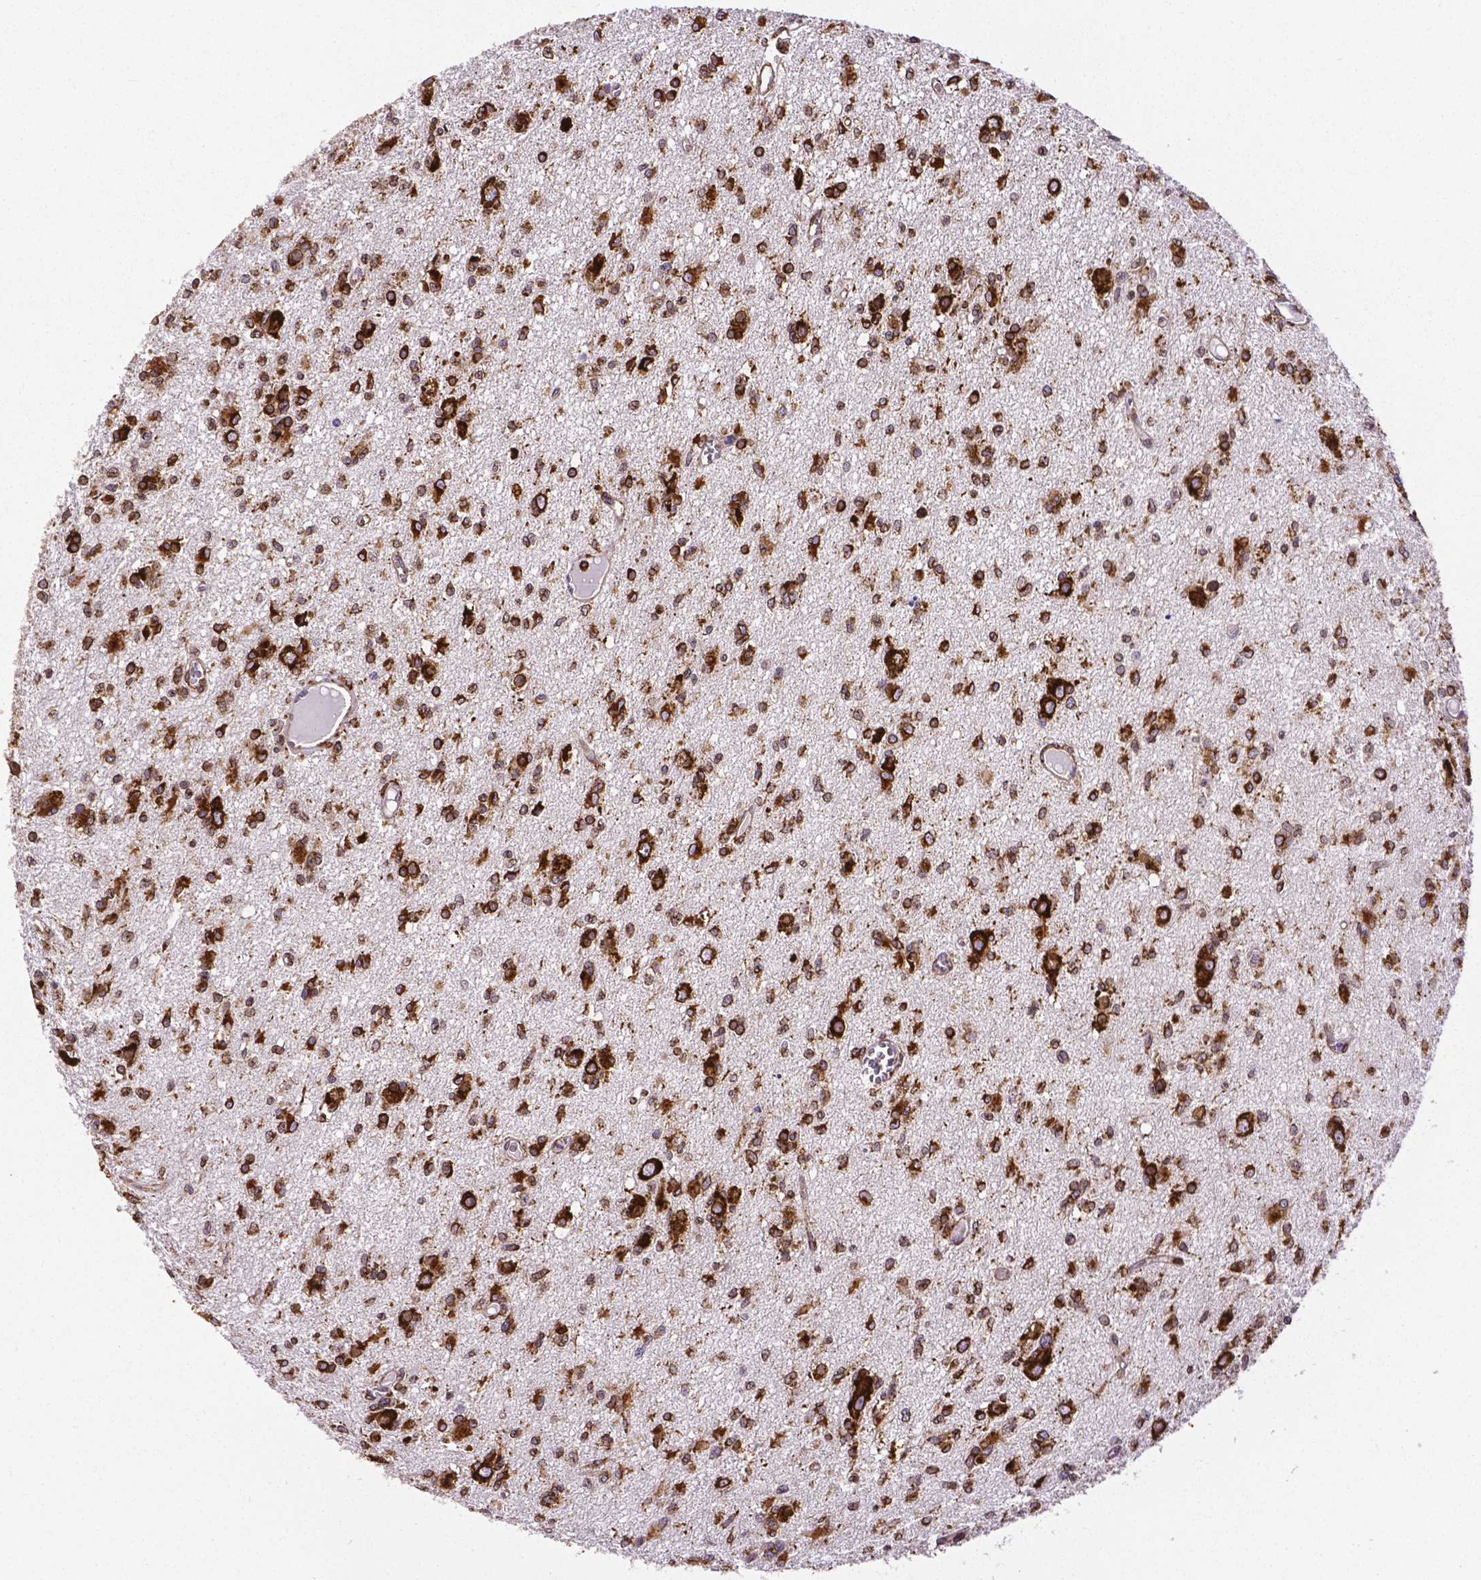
{"staining": {"intensity": "strong", "quantity": ">75%", "location": "cytoplasmic/membranous"}, "tissue": "glioma", "cell_type": "Tumor cells", "image_type": "cancer", "snomed": [{"axis": "morphology", "description": "Glioma, malignant, Low grade"}, {"axis": "topography", "description": "Brain"}], "caption": "The immunohistochemical stain shows strong cytoplasmic/membranous expression in tumor cells of glioma tissue. The protein is stained brown, and the nuclei are stained in blue (DAB IHC with brightfield microscopy, high magnification).", "gene": "MTDH", "patient": {"sex": "male", "age": 64}}